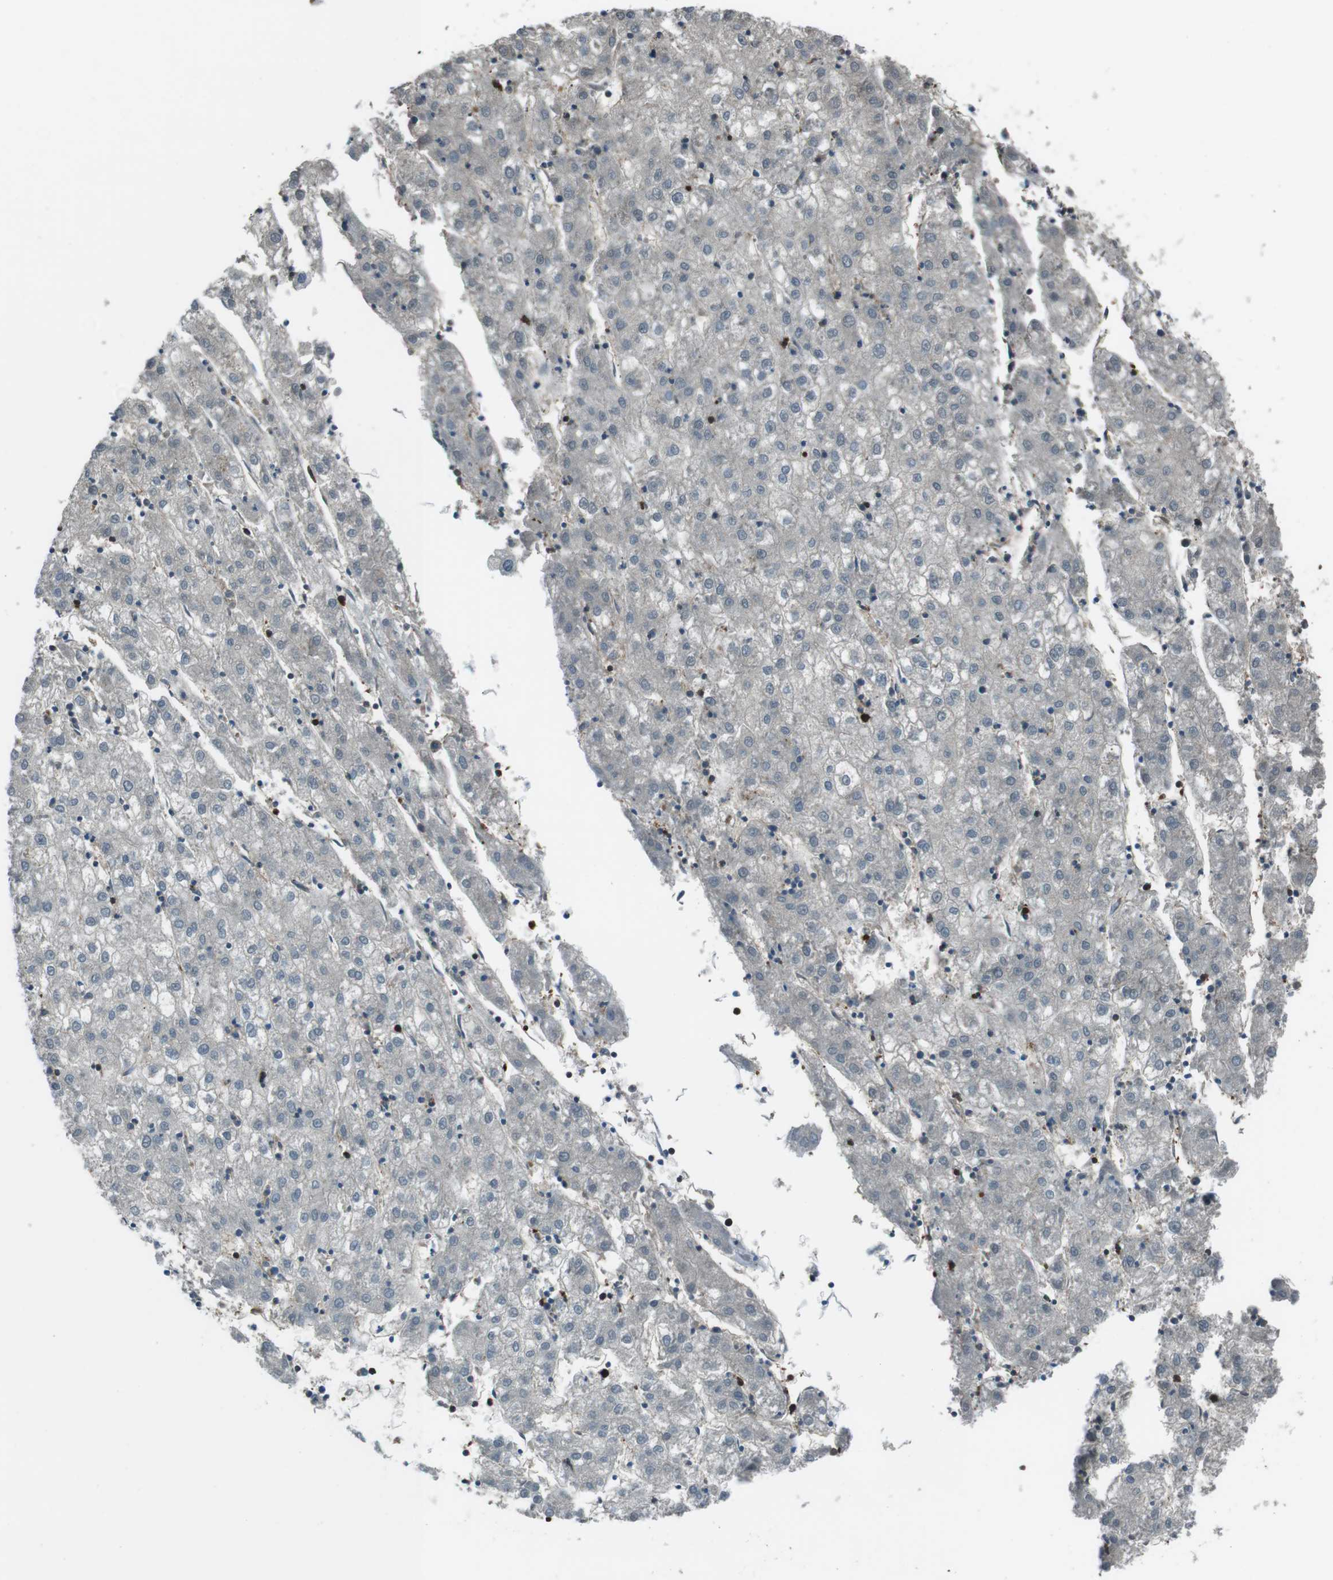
{"staining": {"intensity": "negative", "quantity": "none", "location": "none"}, "tissue": "liver cancer", "cell_type": "Tumor cells", "image_type": "cancer", "snomed": [{"axis": "morphology", "description": "Carcinoma, Hepatocellular, NOS"}, {"axis": "topography", "description": "Liver"}], "caption": "This is a histopathology image of IHC staining of liver hepatocellular carcinoma, which shows no positivity in tumor cells.", "gene": "TWSG1", "patient": {"sex": "male", "age": 72}}